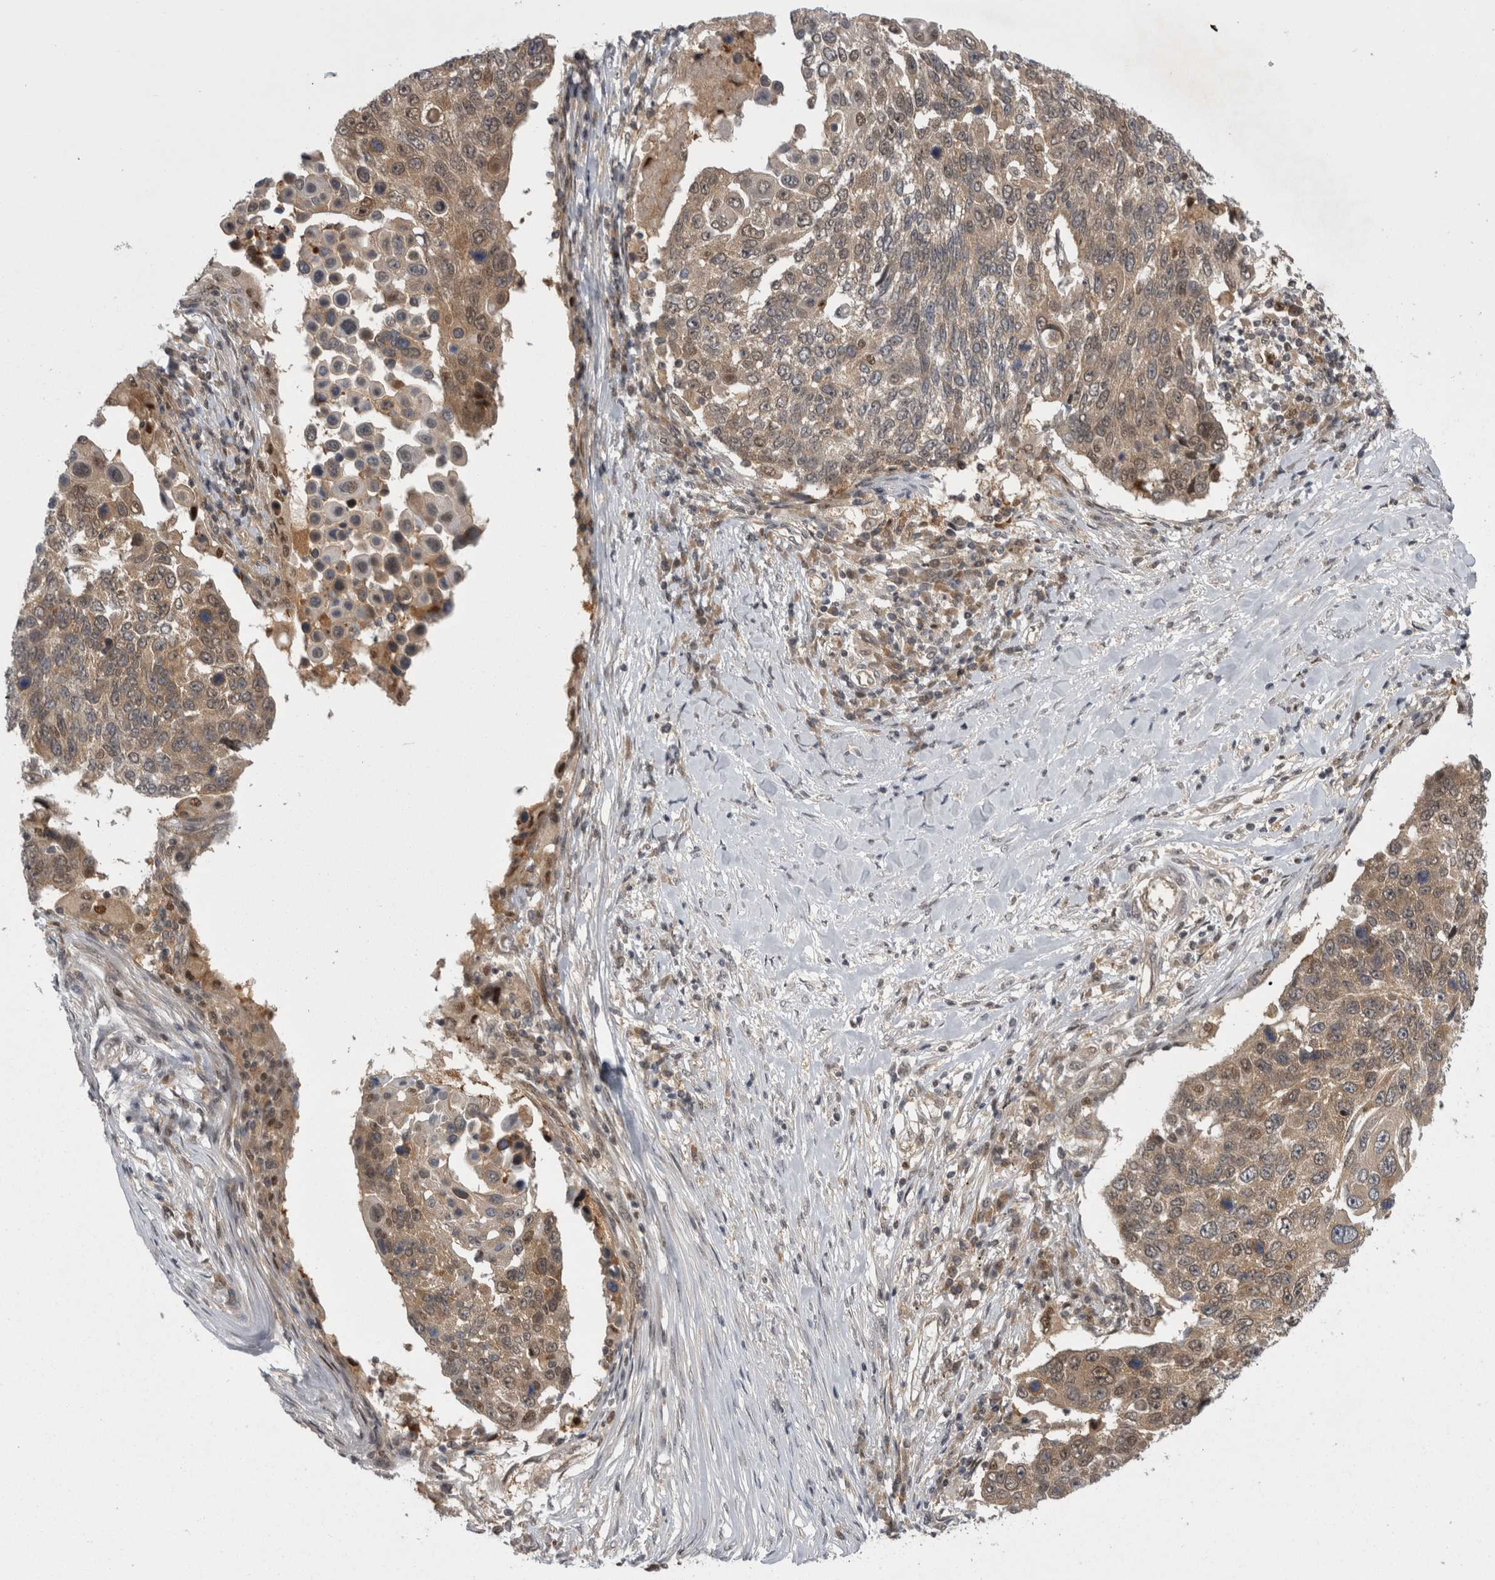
{"staining": {"intensity": "moderate", "quantity": ">75%", "location": "cytoplasmic/membranous"}, "tissue": "lung cancer", "cell_type": "Tumor cells", "image_type": "cancer", "snomed": [{"axis": "morphology", "description": "Squamous cell carcinoma, NOS"}, {"axis": "topography", "description": "Lung"}], "caption": "A medium amount of moderate cytoplasmic/membranous expression is seen in about >75% of tumor cells in lung squamous cell carcinoma tissue. The staining is performed using DAB brown chromogen to label protein expression. The nuclei are counter-stained blue using hematoxylin.", "gene": "PSMB2", "patient": {"sex": "male", "age": 66}}